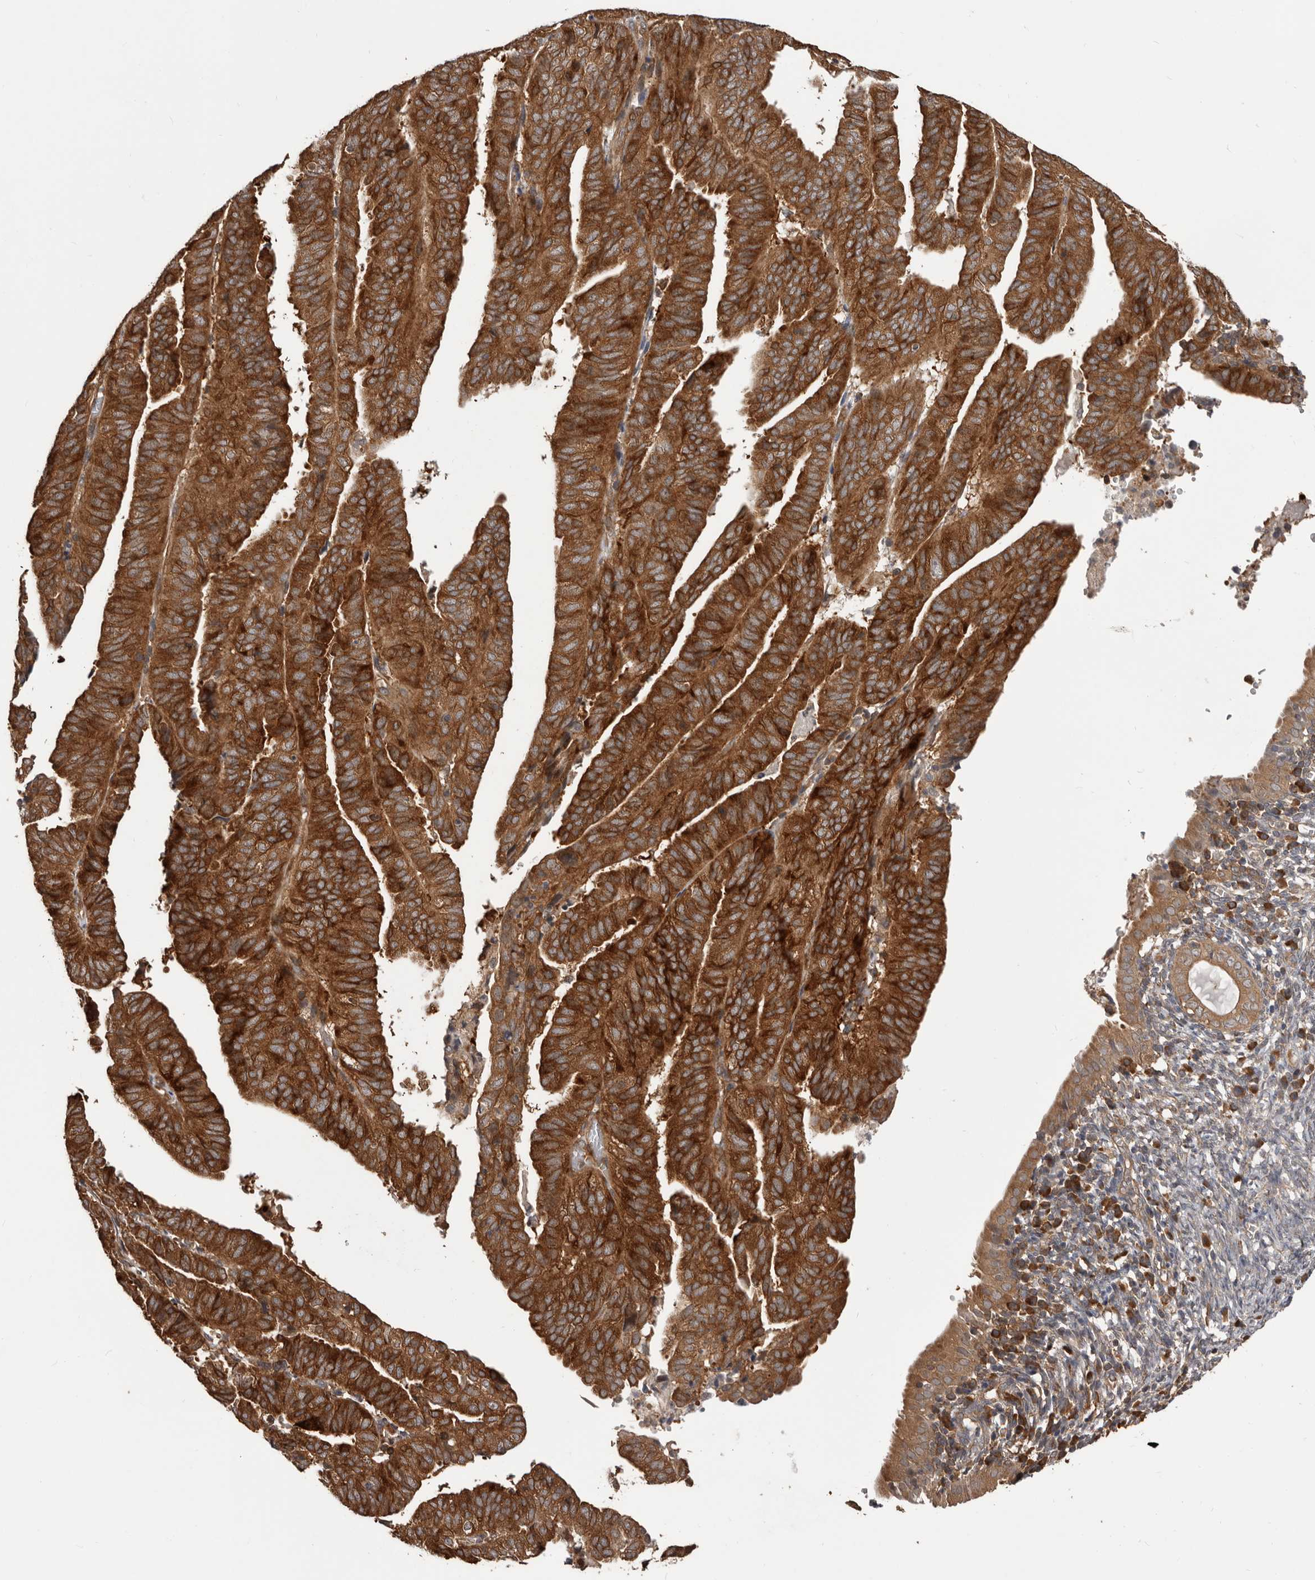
{"staining": {"intensity": "strong", "quantity": ">75%", "location": "cytoplasmic/membranous"}, "tissue": "endometrial cancer", "cell_type": "Tumor cells", "image_type": "cancer", "snomed": [{"axis": "morphology", "description": "Adenocarcinoma, NOS"}, {"axis": "topography", "description": "Uterus"}], "caption": "Endometrial cancer stained with immunohistochemistry (IHC) exhibits strong cytoplasmic/membranous expression in about >75% of tumor cells.", "gene": "HBS1L", "patient": {"sex": "female", "age": 77}}